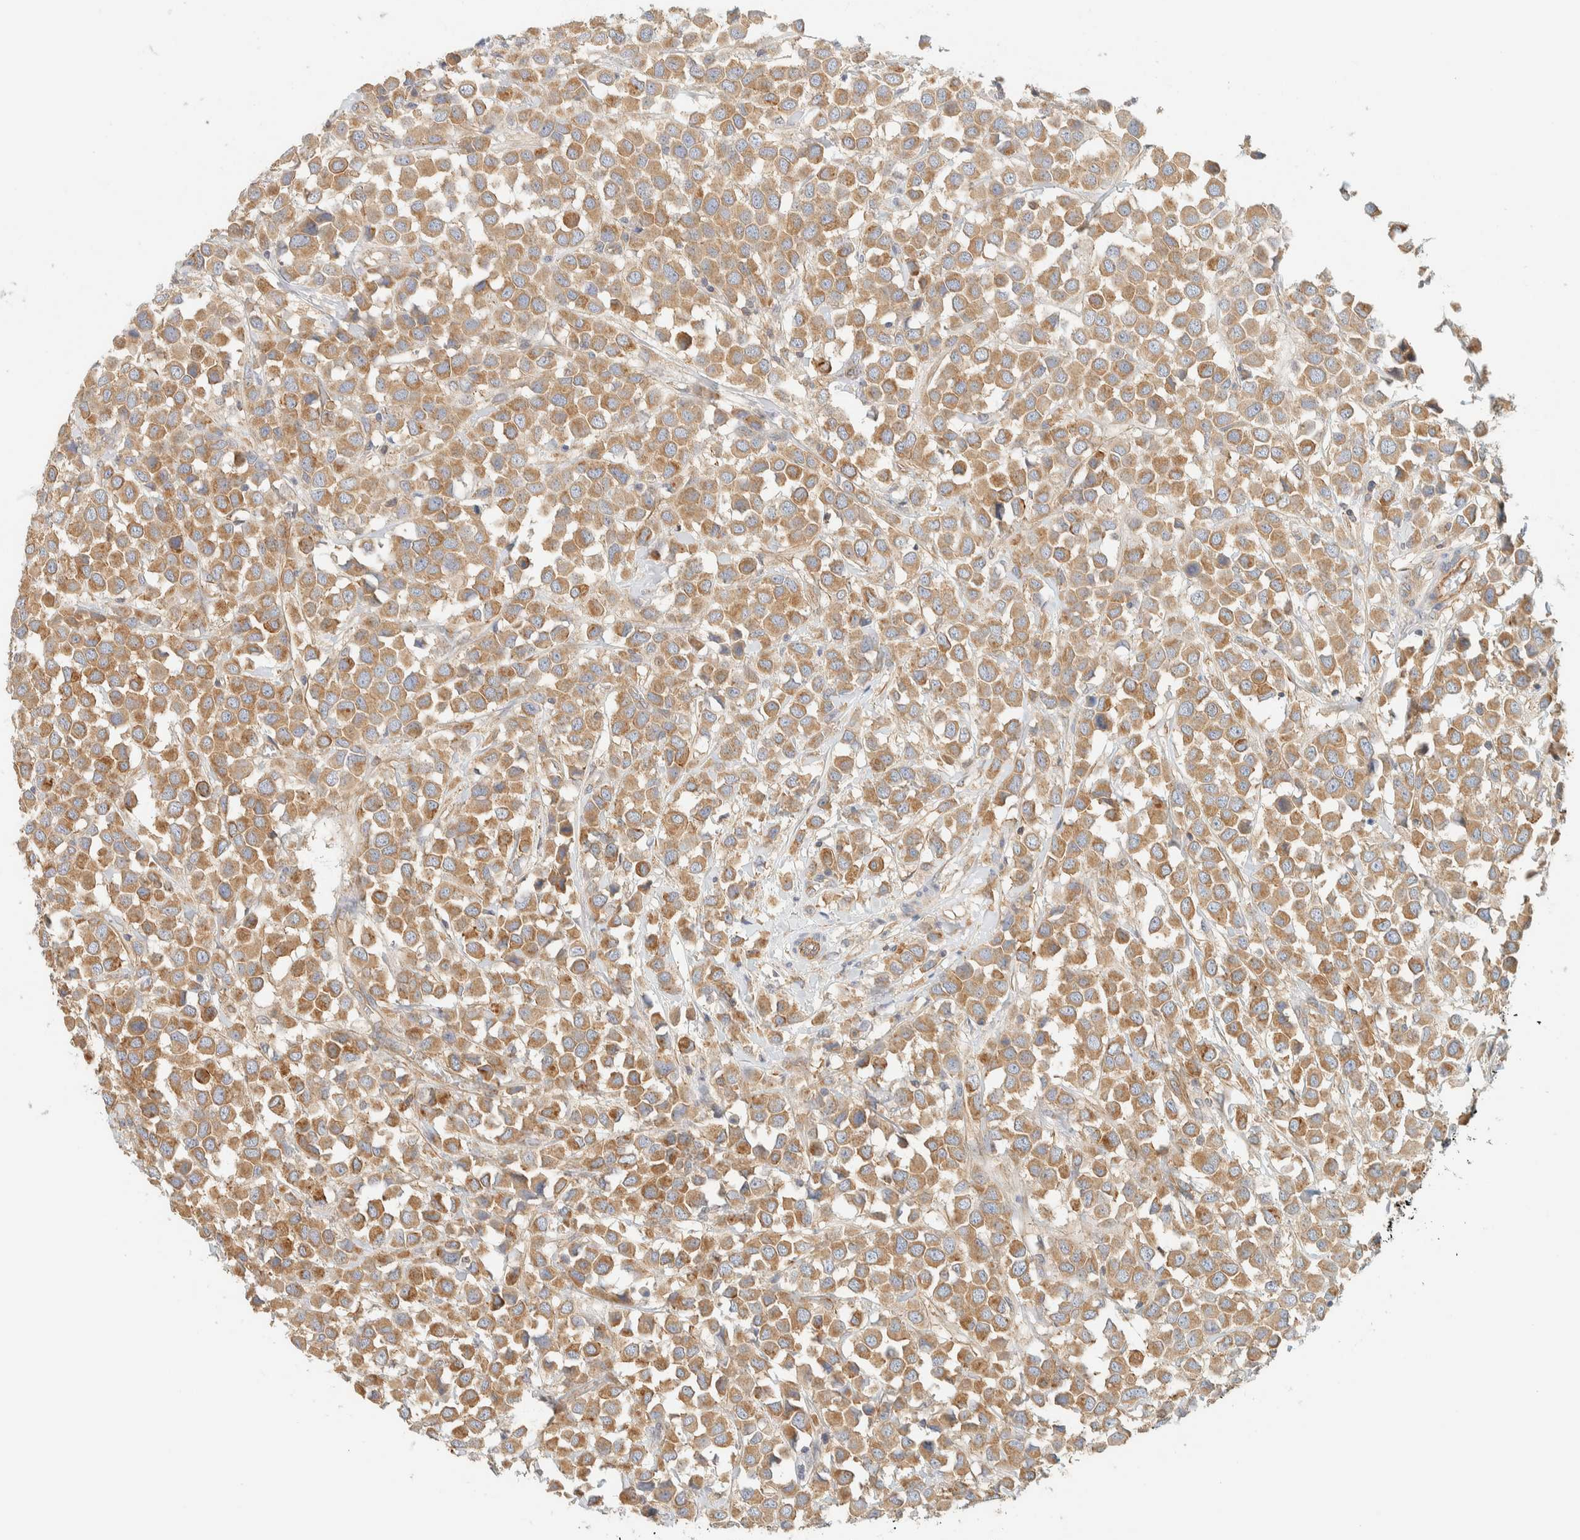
{"staining": {"intensity": "moderate", "quantity": ">75%", "location": "cytoplasmic/membranous"}, "tissue": "breast cancer", "cell_type": "Tumor cells", "image_type": "cancer", "snomed": [{"axis": "morphology", "description": "Duct carcinoma"}, {"axis": "topography", "description": "Breast"}], "caption": "This photomicrograph exhibits immunohistochemistry (IHC) staining of breast invasive ductal carcinoma, with medium moderate cytoplasmic/membranous staining in about >75% of tumor cells.", "gene": "LIMA1", "patient": {"sex": "female", "age": 61}}